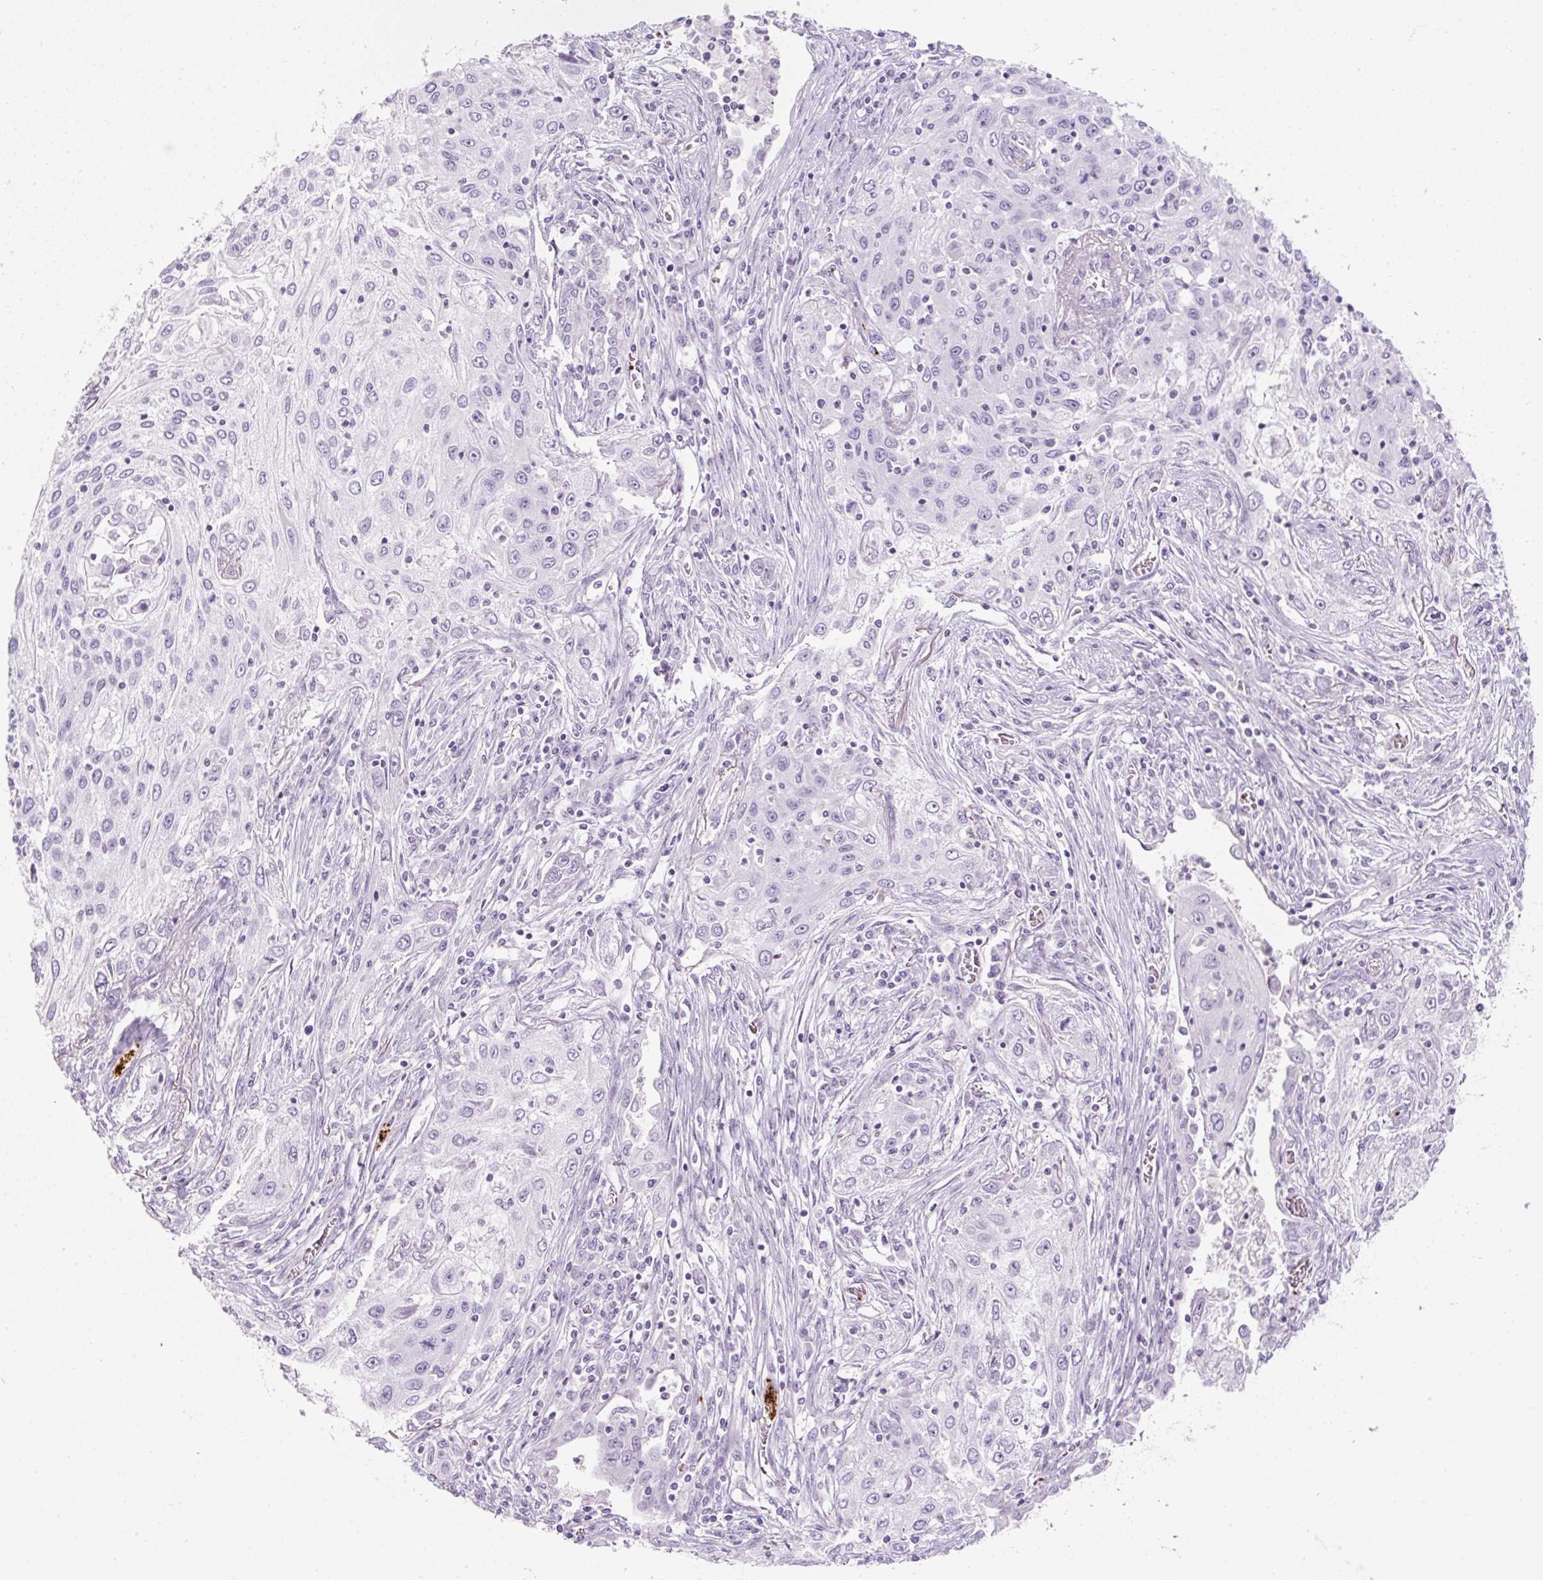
{"staining": {"intensity": "negative", "quantity": "none", "location": "none"}, "tissue": "lung cancer", "cell_type": "Tumor cells", "image_type": "cancer", "snomed": [{"axis": "morphology", "description": "Squamous cell carcinoma, NOS"}, {"axis": "topography", "description": "Lung"}], "caption": "Histopathology image shows no protein expression in tumor cells of lung cancer tissue.", "gene": "PF4V1", "patient": {"sex": "female", "age": 69}}